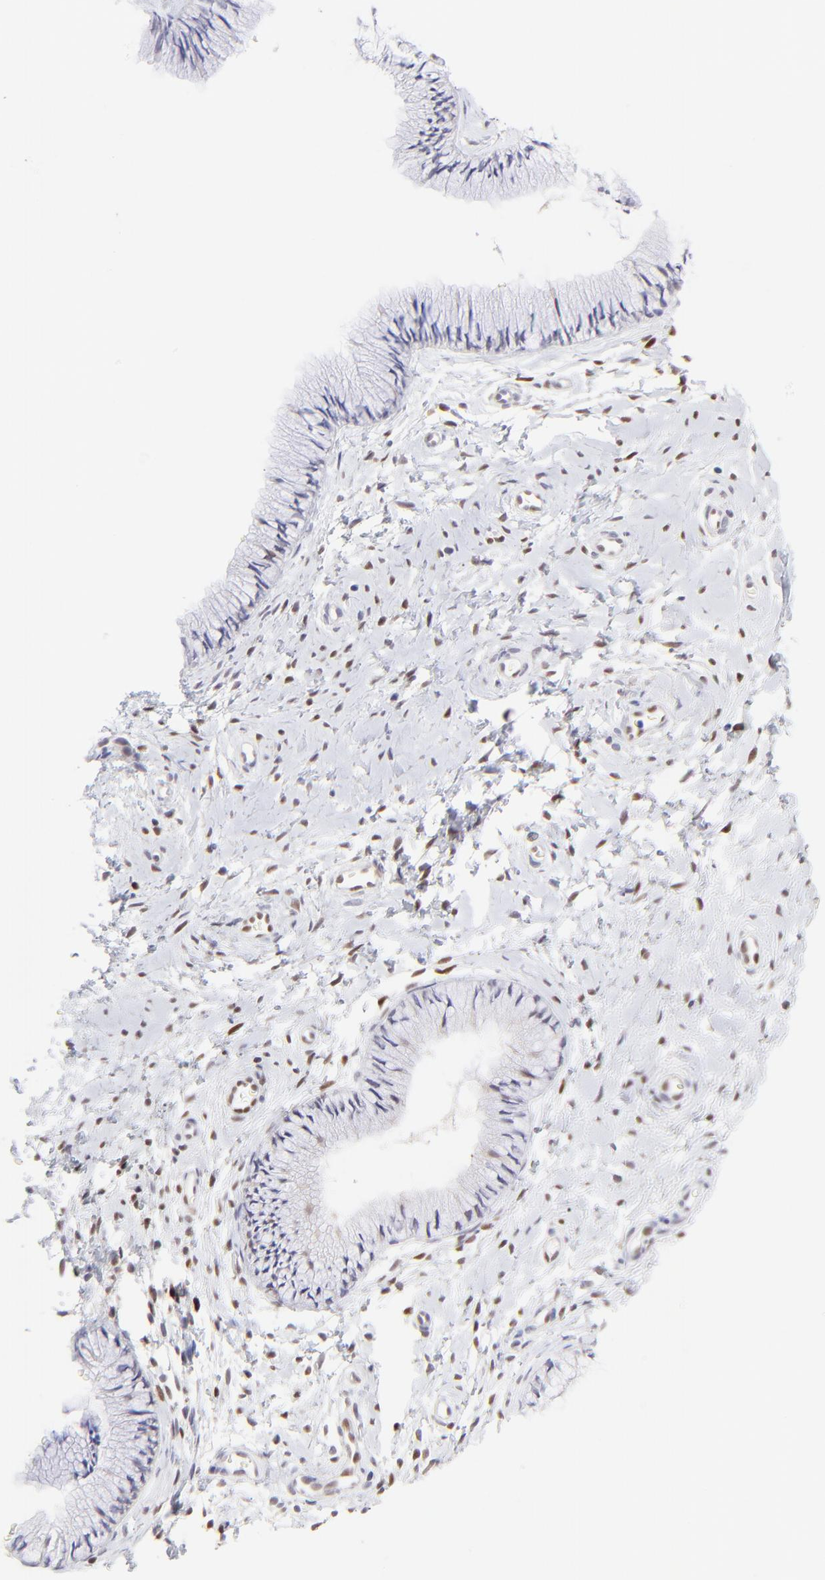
{"staining": {"intensity": "negative", "quantity": "none", "location": "none"}, "tissue": "cervix", "cell_type": "Glandular cells", "image_type": "normal", "snomed": [{"axis": "morphology", "description": "Normal tissue, NOS"}, {"axis": "topography", "description": "Cervix"}], "caption": "A photomicrograph of human cervix is negative for staining in glandular cells. (Brightfield microscopy of DAB immunohistochemistry (IHC) at high magnification).", "gene": "KLF4", "patient": {"sex": "female", "age": 46}}